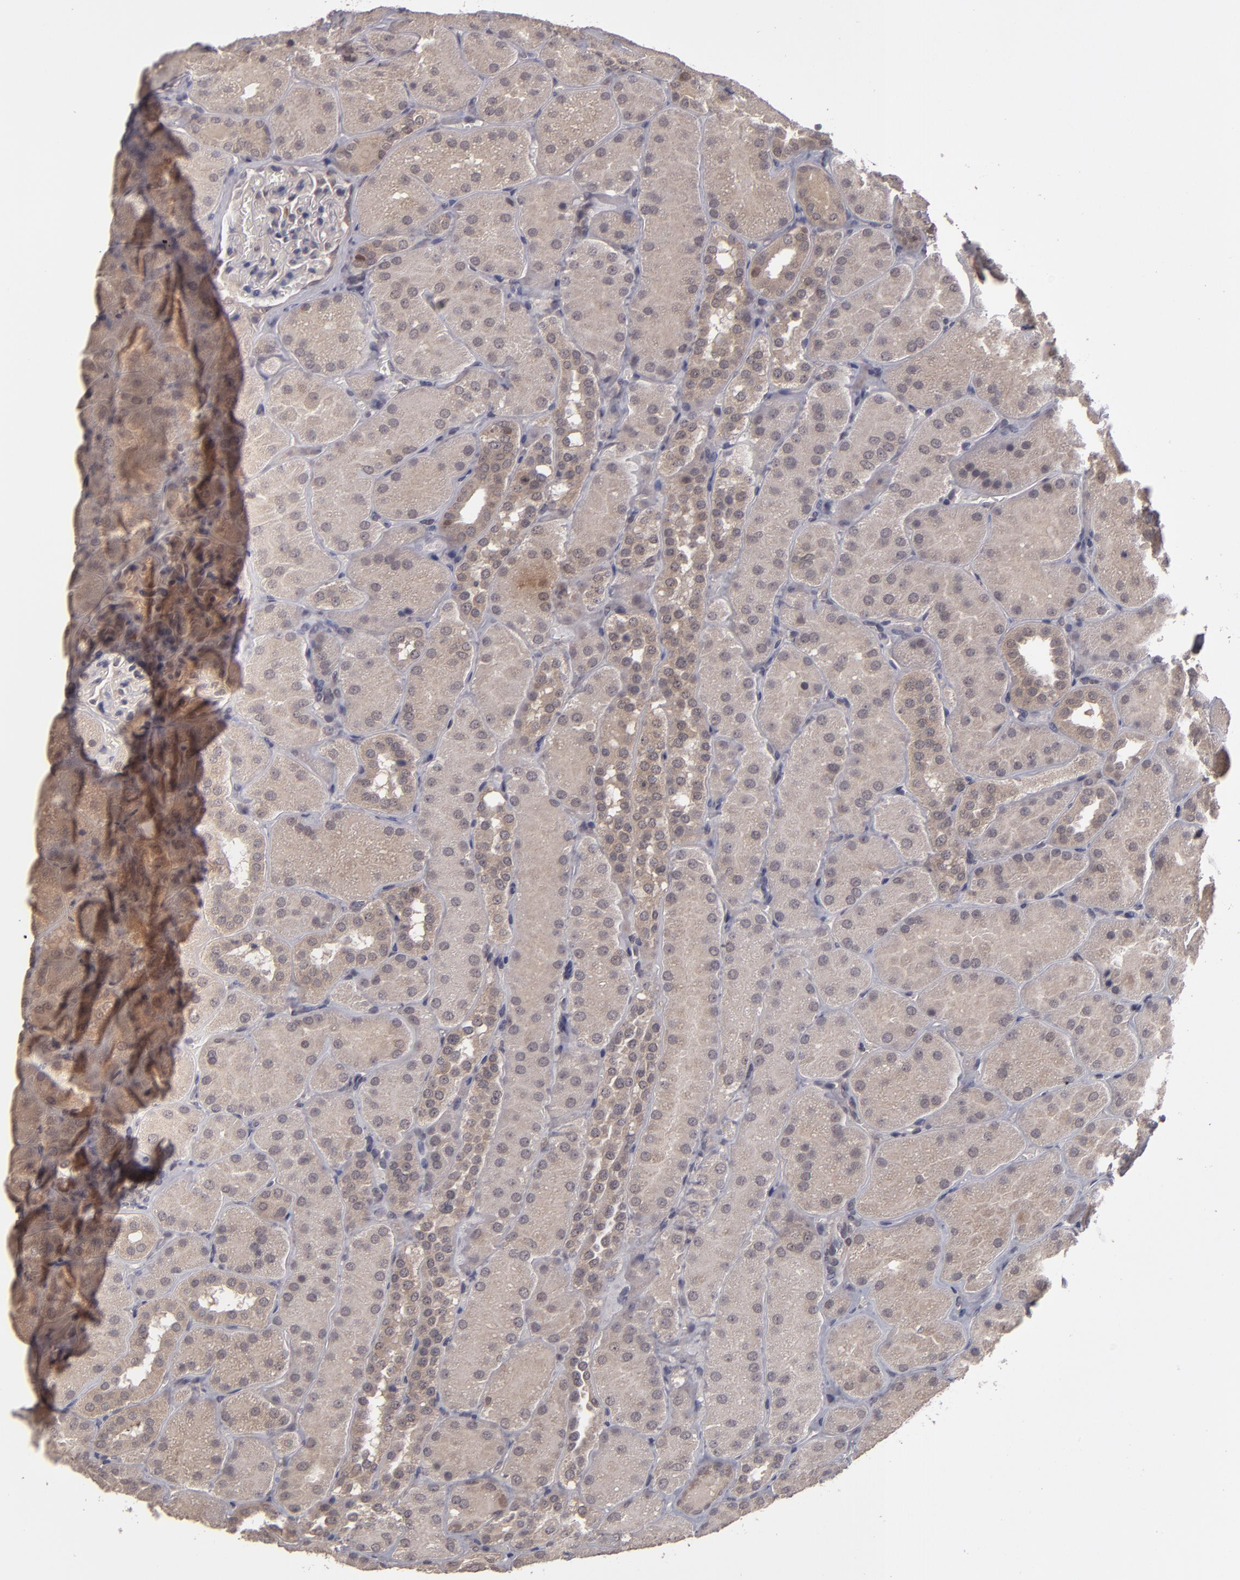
{"staining": {"intensity": "weak", "quantity": ">75%", "location": "cytoplasmic/membranous"}, "tissue": "kidney", "cell_type": "Cells in glomeruli", "image_type": "normal", "snomed": [{"axis": "morphology", "description": "Normal tissue, NOS"}, {"axis": "topography", "description": "Kidney"}], "caption": "DAB (3,3'-diaminobenzidine) immunohistochemical staining of unremarkable human kidney demonstrates weak cytoplasmic/membranous protein expression in about >75% of cells in glomeruli.", "gene": "TYMS", "patient": {"sex": "male", "age": 28}}